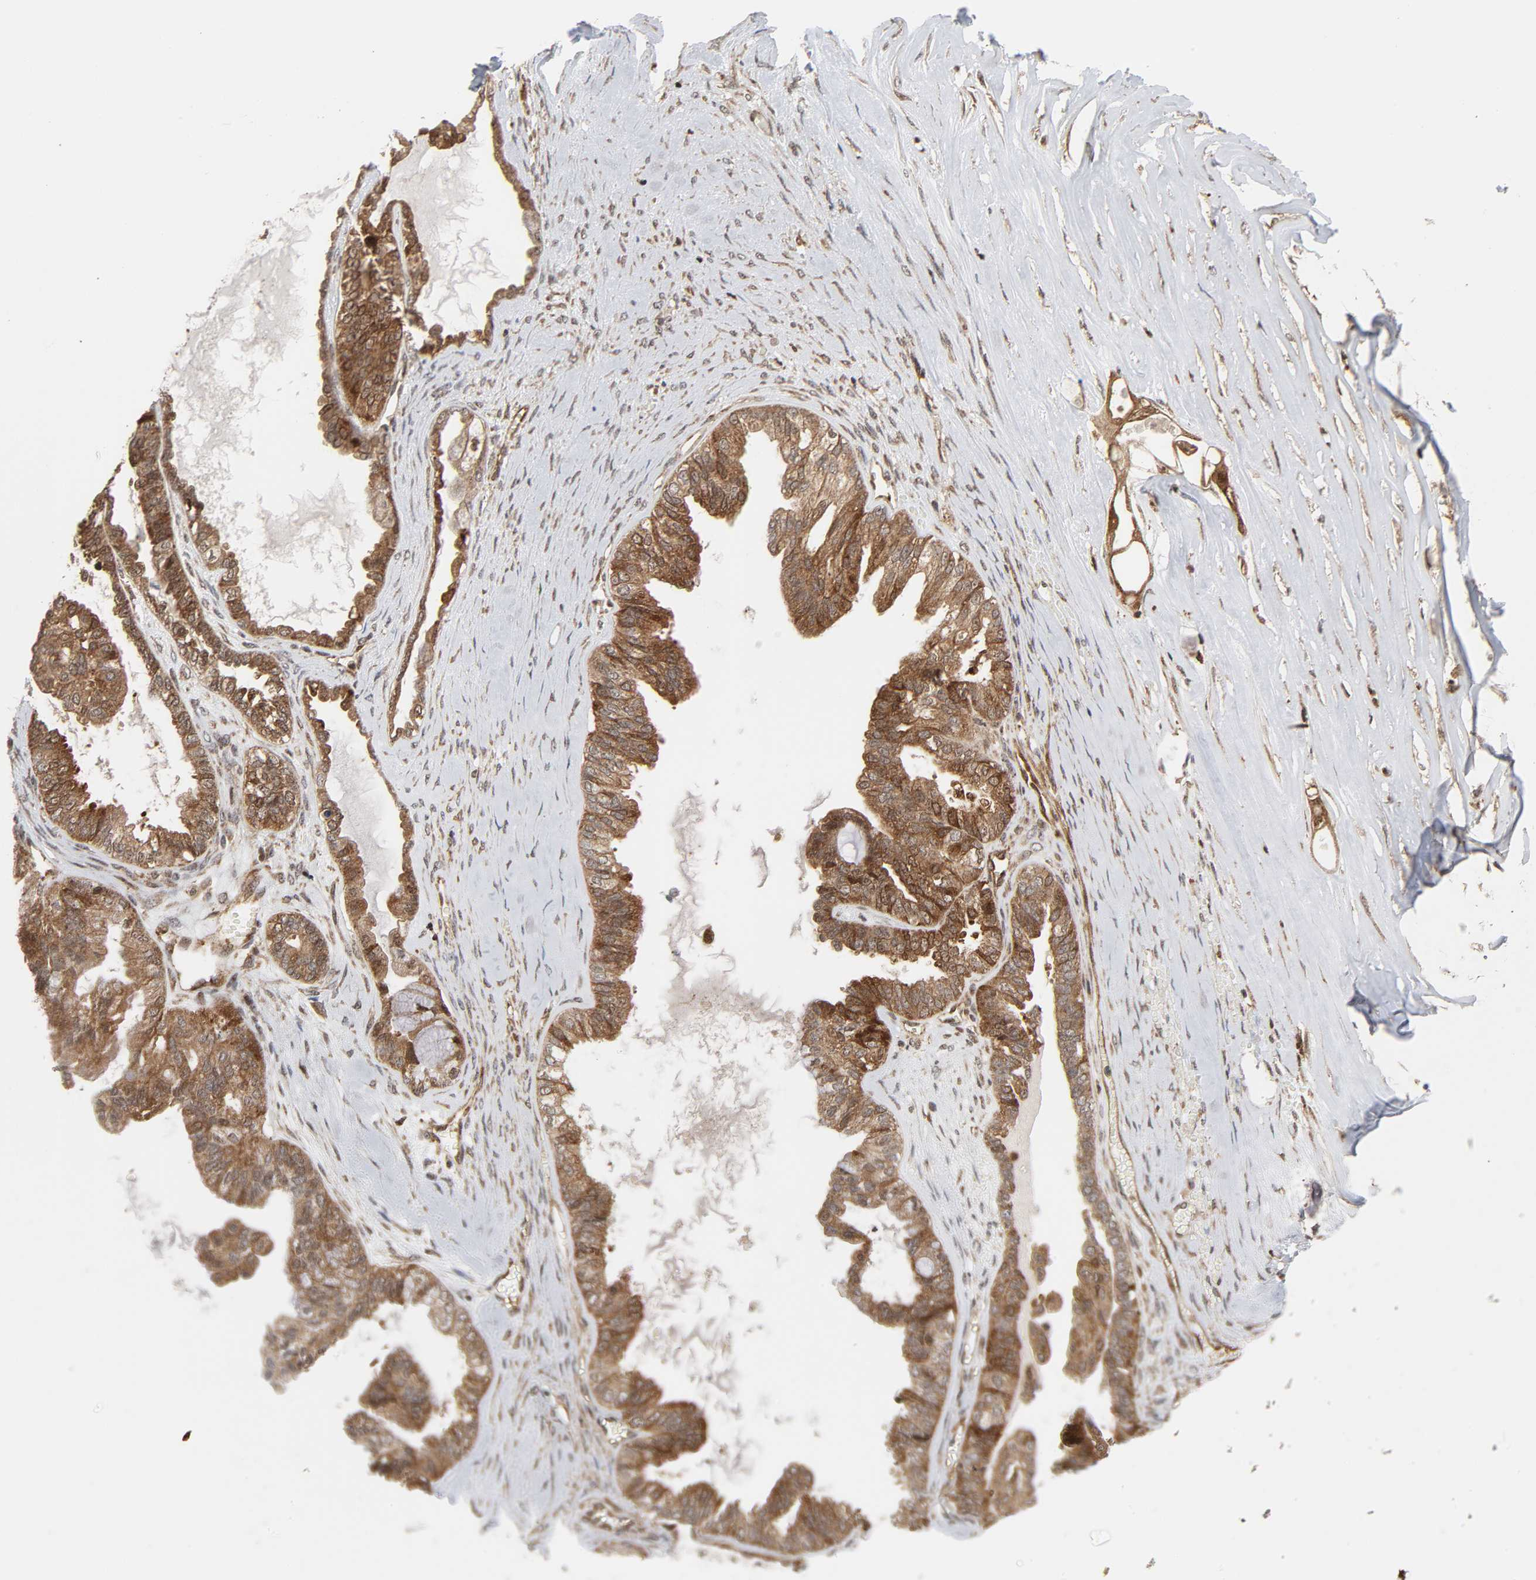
{"staining": {"intensity": "moderate", "quantity": ">75%", "location": "cytoplasmic/membranous"}, "tissue": "ovarian cancer", "cell_type": "Tumor cells", "image_type": "cancer", "snomed": [{"axis": "morphology", "description": "Carcinoma, NOS"}, {"axis": "morphology", "description": "Carcinoma, endometroid"}, {"axis": "topography", "description": "Ovary"}], "caption": "Ovarian endometroid carcinoma stained with a protein marker exhibits moderate staining in tumor cells.", "gene": "MAPK1", "patient": {"sex": "female", "age": 50}}